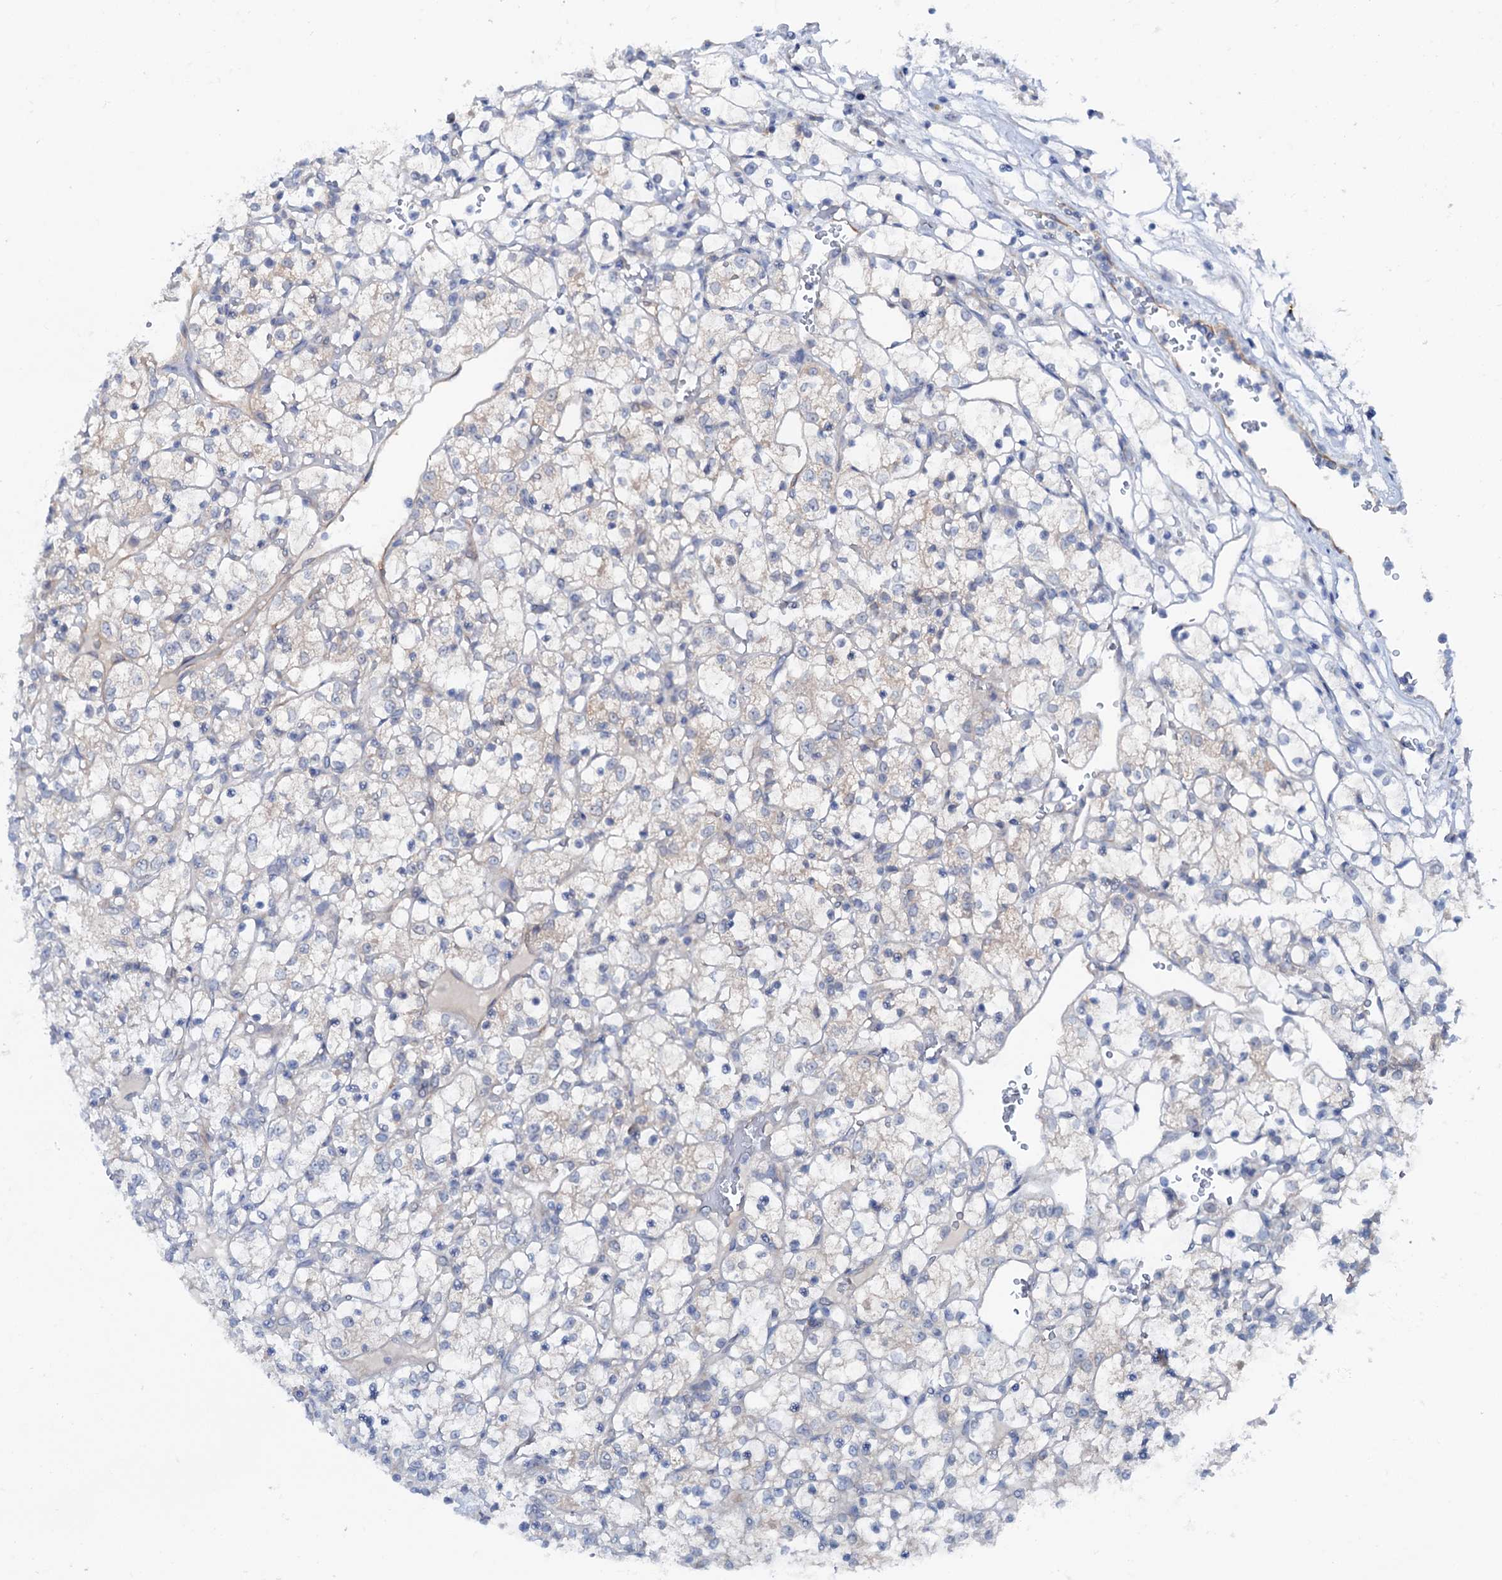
{"staining": {"intensity": "negative", "quantity": "none", "location": "none"}, "tissue": "renal cancer", "cell_type": "Tumor cells", "image_type": "cancer", "snomed": [{"axis": "morphology", "description": "Adenocarcinoma, NOS"}, {"axis": "topography", "description": "Kidney"}], "caption": "Immunohistochemistry (IHC) of renal cancer (adenocarcinoma) demonstrates no expression in tumor cells.", "gene": "SHROOM1", "patient": {"sex": "female", "age": 69}}